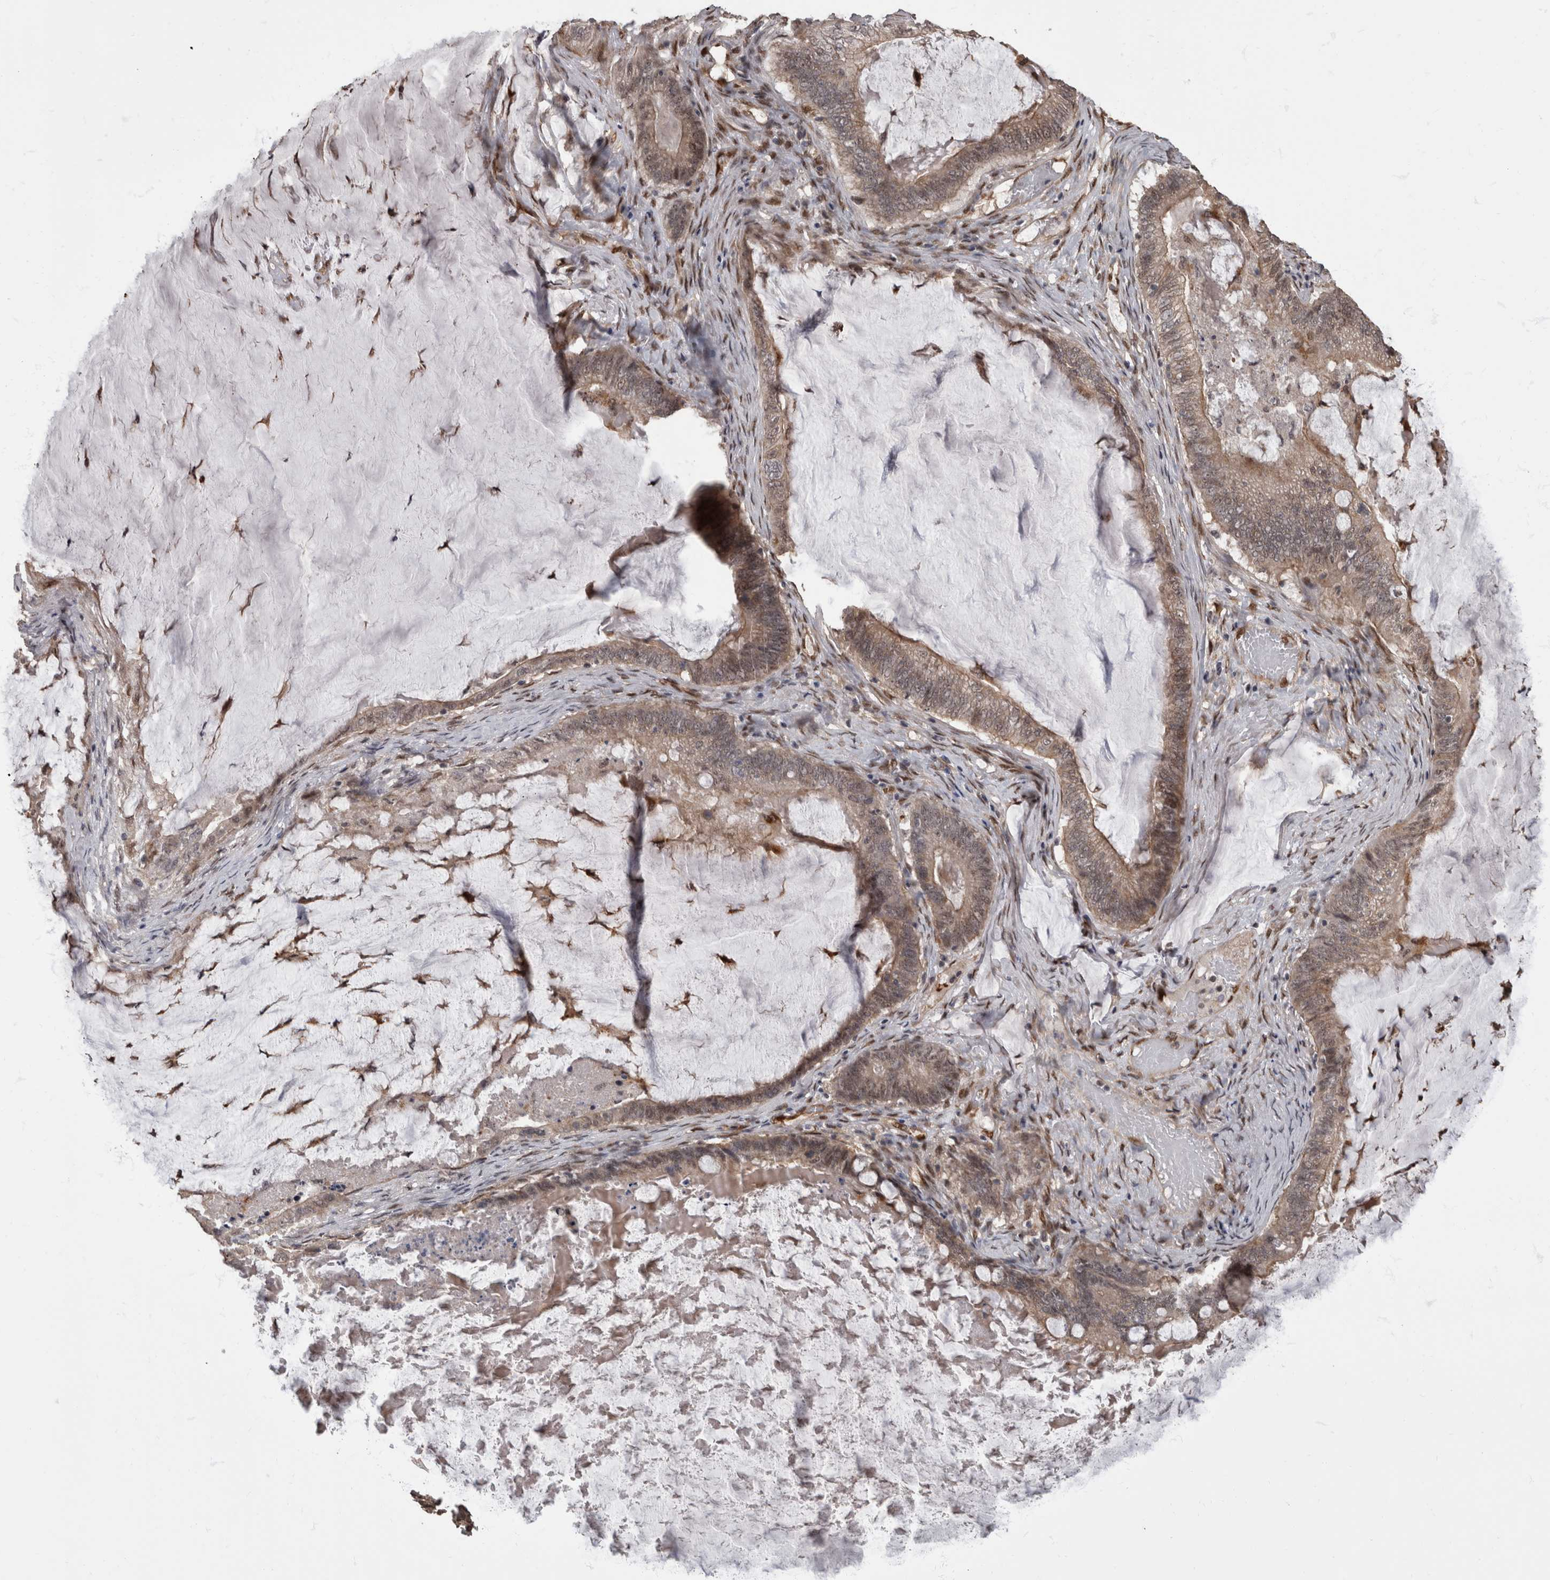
{"staining": {"intensity": "weak", "quantity": "25%-75%", "location": "cytoplasmic/membranous,nuclear"}, "tissue": "ovarian cancer", "cell_type": "Tumor cells", "image_type": "cancer", "snomed": [{"axis": "morphology", "description": "Cystadenocarcinoma, mucinous, NOS"}, {"axis": "topography", "description": "Ovary"}], "caption": "Tumor cells display low levels of weak cytoplasmic/membranous and nuclear positivity in about 25%-75% of cells in human ovarian cancer.", "gene": "AKT3", "patient": {"sex": "female", "age": 61}}